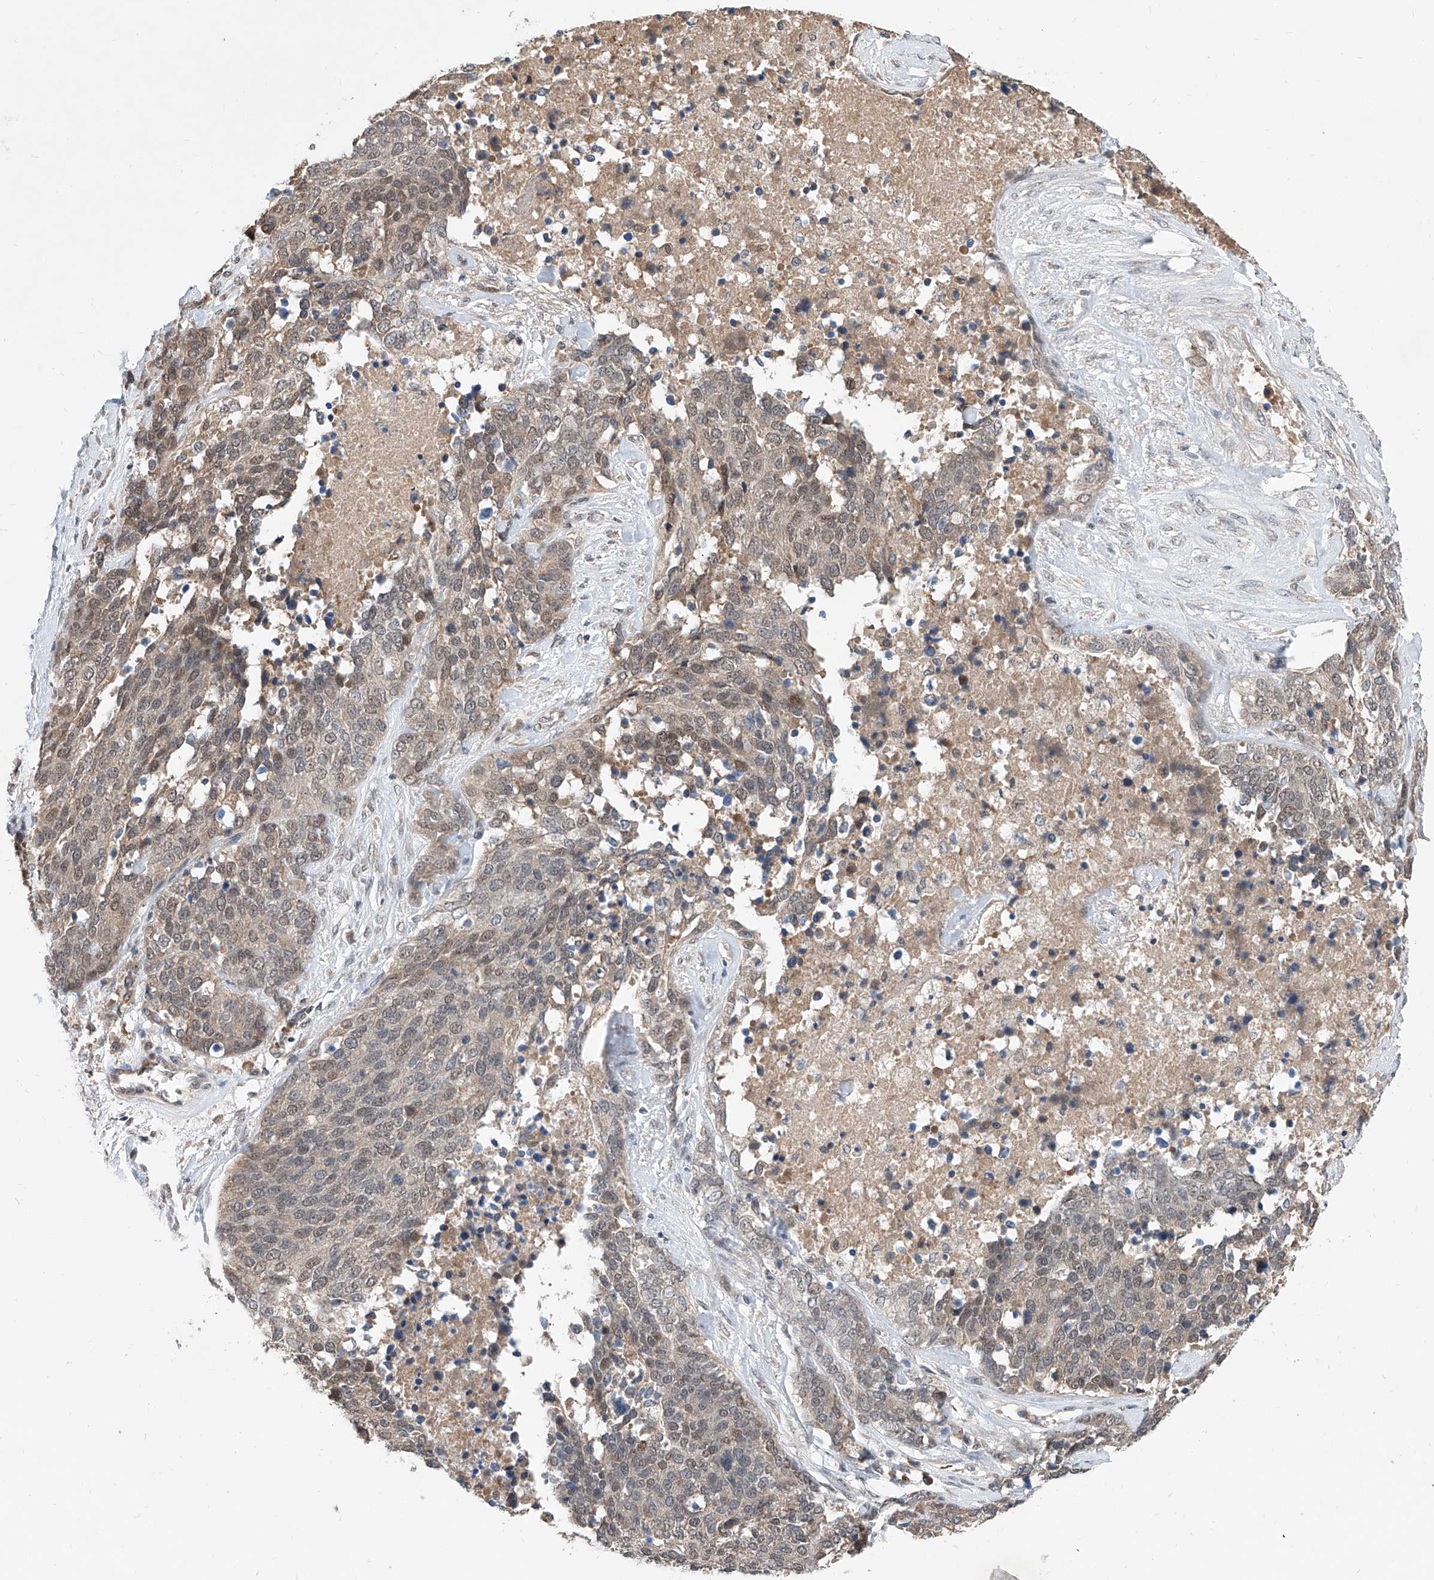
{"staining": {"intensity": "weak", "quantity": "25%-75%", "location": "nuclear"}, "tissue": "ovarian cancer", "cell_type": "Tumor cells", "image_type": "cancer", "snomed": [{"axis": "morphology", "description": "Cystadenocarcinoma, serous, NOS"}, {"axis": "topography", "description": "Ovary"}], "caption": "Ovarian serous cystadenocarcinoma was stained to show a protein in brown. There is low levels of weak nuclear staining in approximately 25%-75% of tumor cells.", "gene": "CARMIL3", "patient": {"sex": "female", "age": 44}}